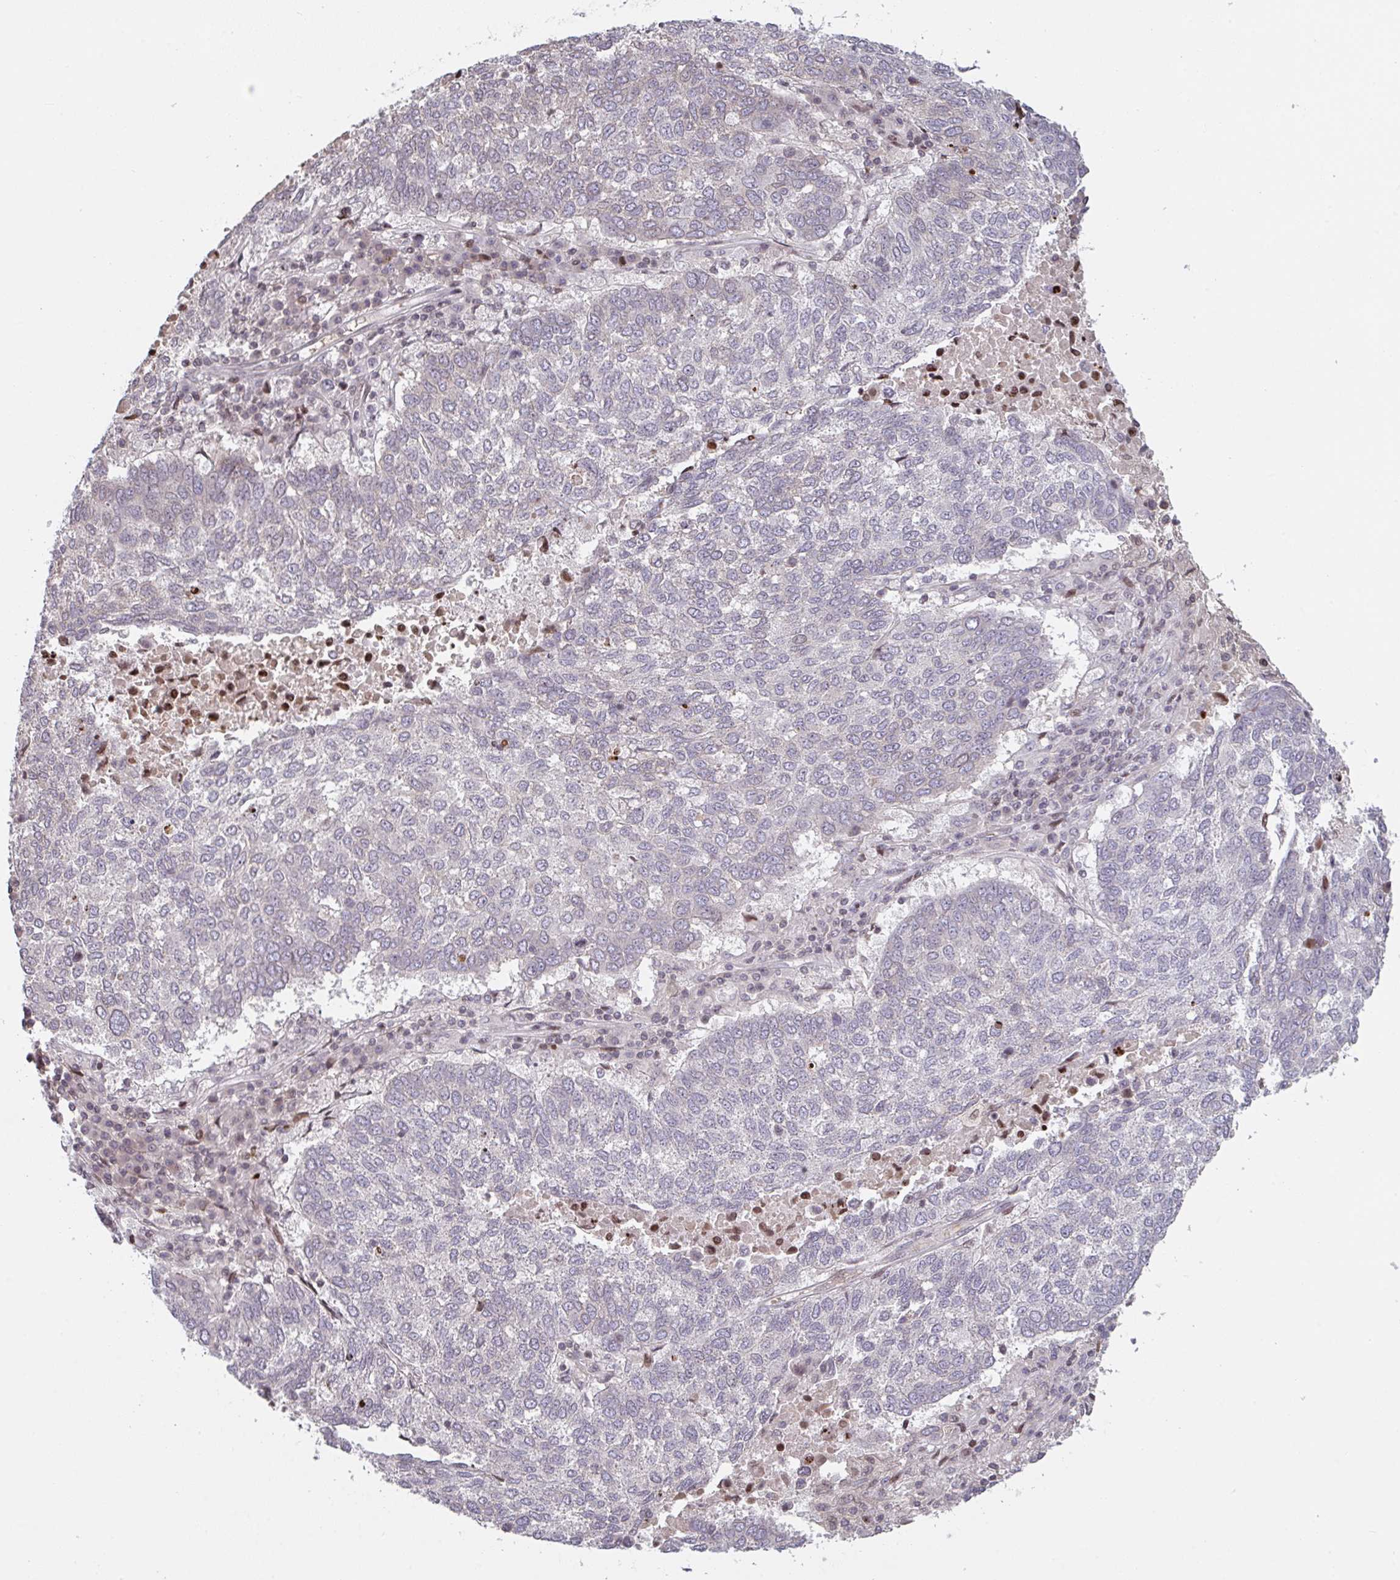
{"staining": {"intensity": "negative", "quantity": "none", "location": "none"}, "tissue": "lung cancer", "cell_type": "Tumor cells", "image_type": "cancer", "snomed": [{"axis": "morphology", "description": "Squamous cell carcinoma, NOS"}, {"axis": "topography", "description": "Lung"}], "caption": "Immunohistochemical staining of lung squamous cell carcinoma reveals no significant positivity in tumor cells. (Stains: DAB (3,3'-diaminobenzidine) immunohistochemistry (IHC) with hematoxylin counter stain, Microscopy: brightfield microscopy at high magnification).", "gene": "PCDHB8", "patient": {"sex": "male", "age": 73}}